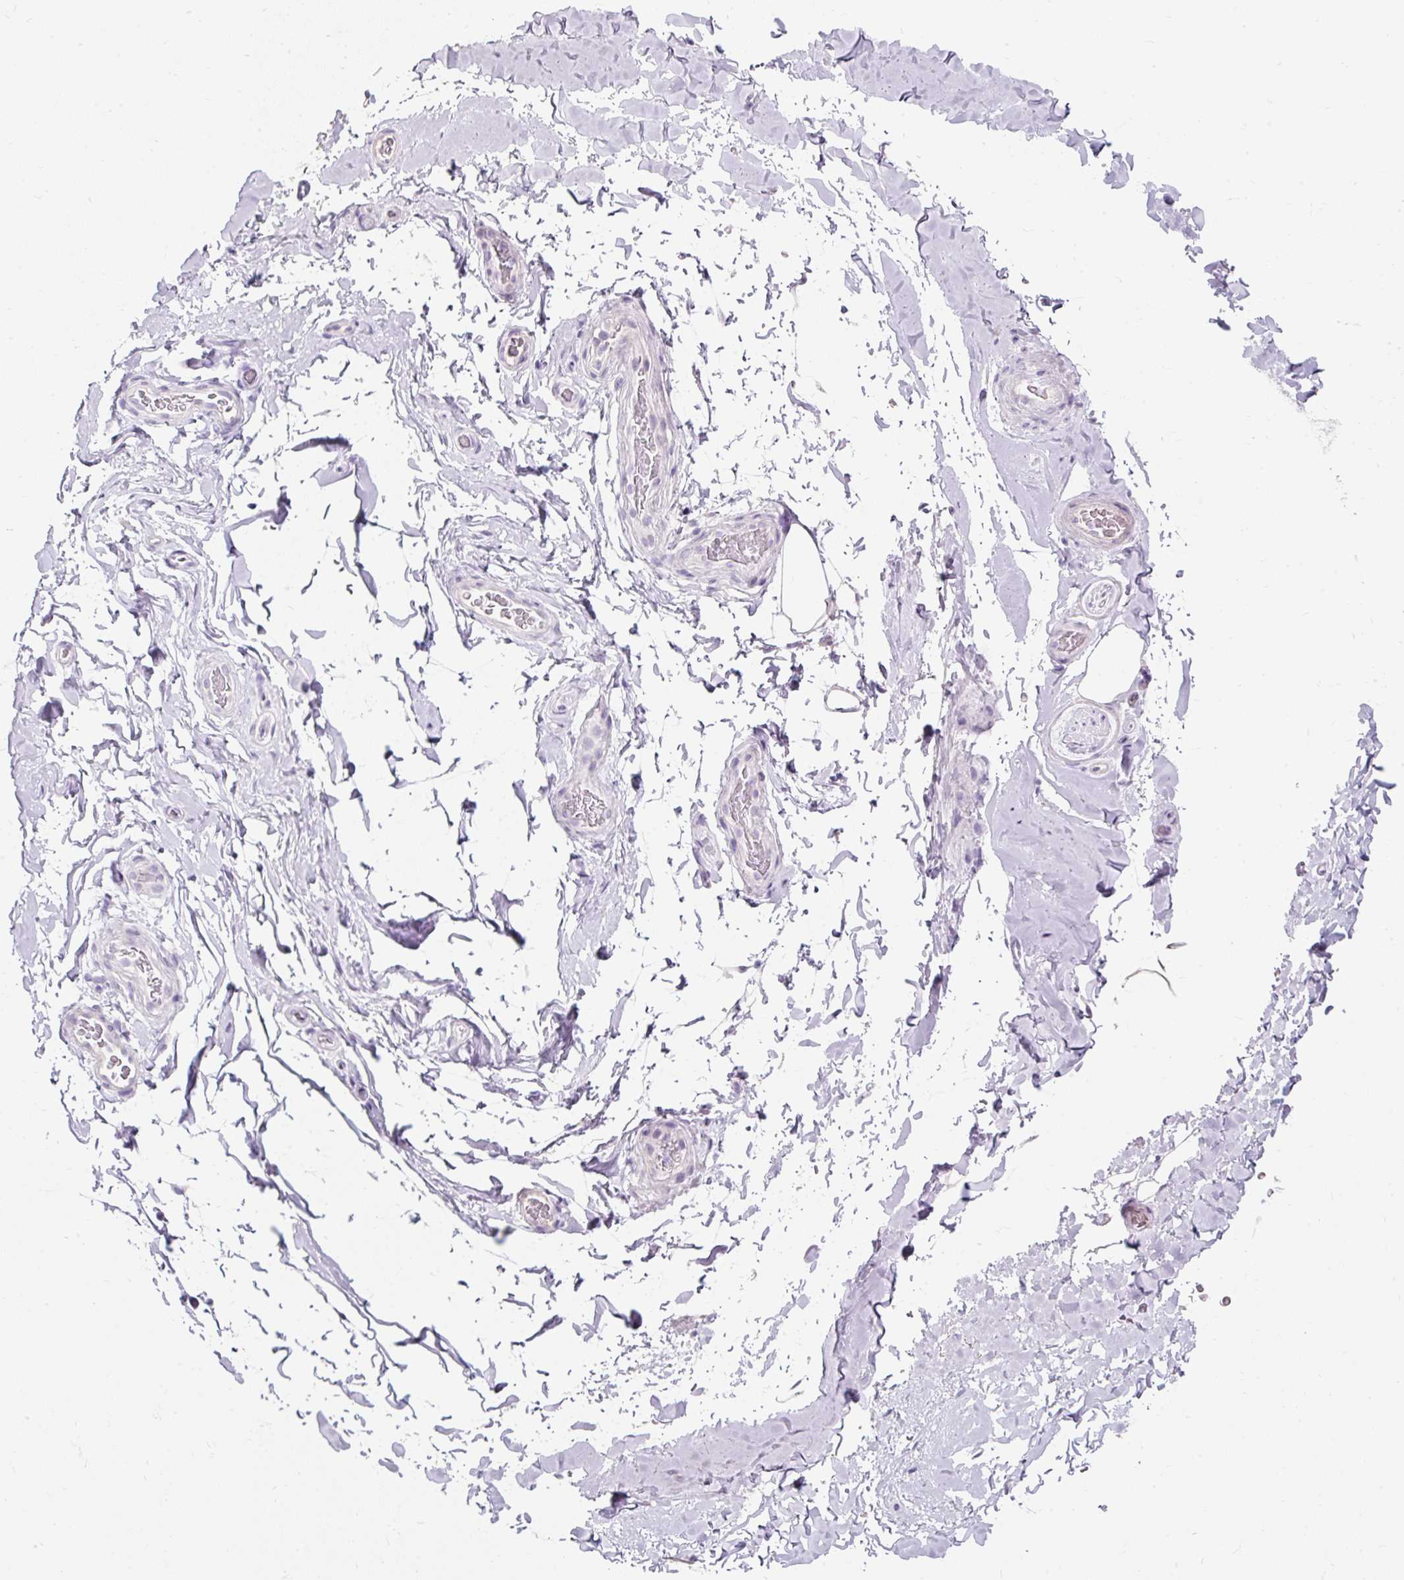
{"staining": {"intensity": "negative", "quantity": "none", "location": "none"}, "tissue": "adipose tissue", "cell_type": "Adipocytes", "image_type": "normal", "snomed": [{"axis": "morphology", "description": "Normal tissue, NOS"}, {"axis": "topography", "description": "Vascular tissue"}, {"axis": "topography", "description": "Peripheral nerve tissue"}], "caption": "Image shows no protein staining in adipocytes of normal adipose tissue. (Stains: DAB (3,3'-diaminobenzidine) immunohistochemistry (IHC) with hematoxylin counter stain, Microscopy: brightfield microscopy at high magnification).", "gene": "TMEM213", "patient": {"sex": "male", "age": 41}}